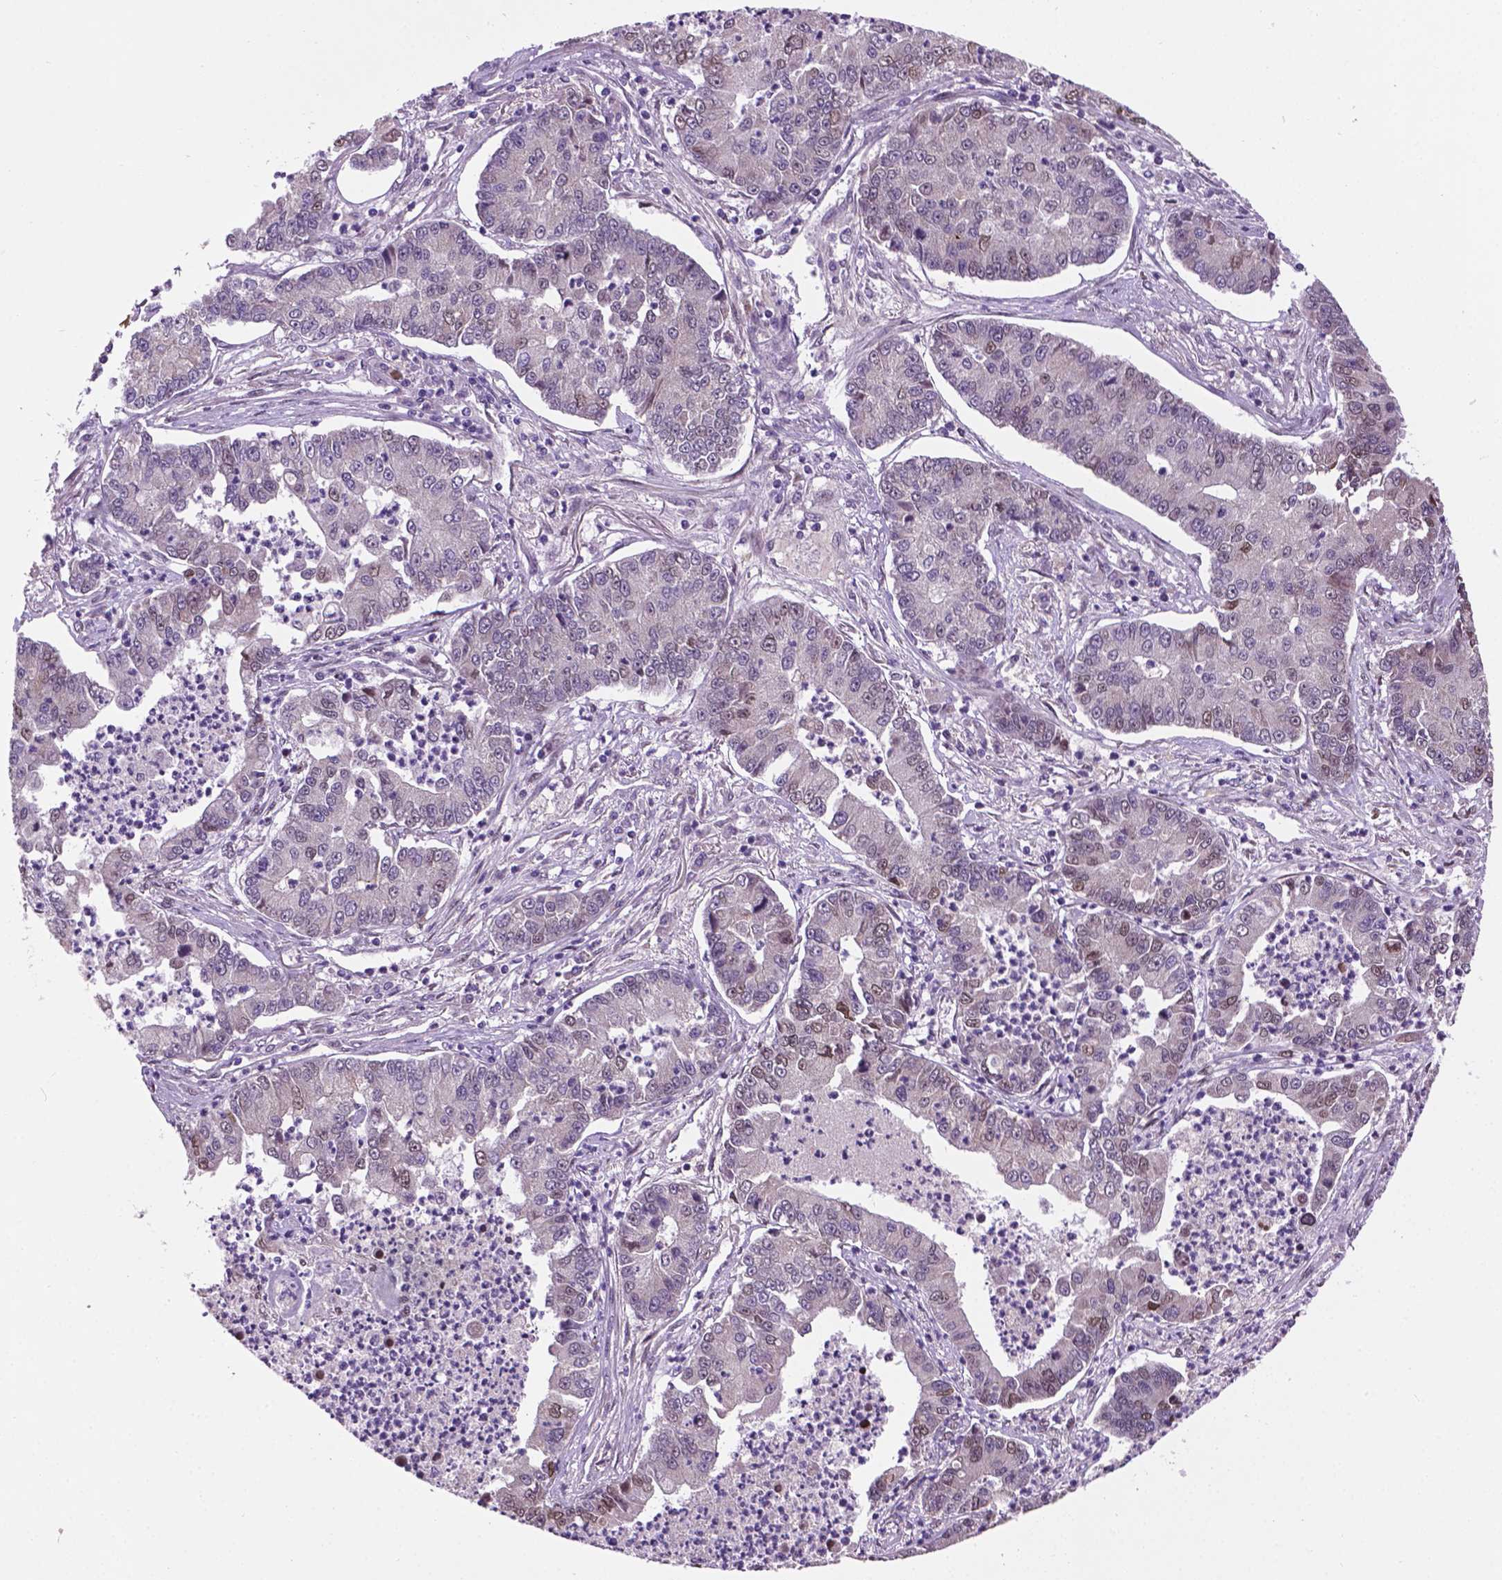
{"staining": {"intensity": "negative", "quantity": "none", "location": "none"}, "tissue": "lung cancer", "cell_type": "Tumor cells", "image_type": "cancer", "snomed": [{"axis": "morphology", "description": "Adenocarcinoma, NOS"}, {"axis": "topography", "description": "Lung"}], "caption": "An image of lung cancer (adenocarcinoma) stained for a protein reveals no brown staining in tumor cells. Nuclei are stained in blue.", "gene": "IRF6", "patient": {"sex": "female", "age": 57}}